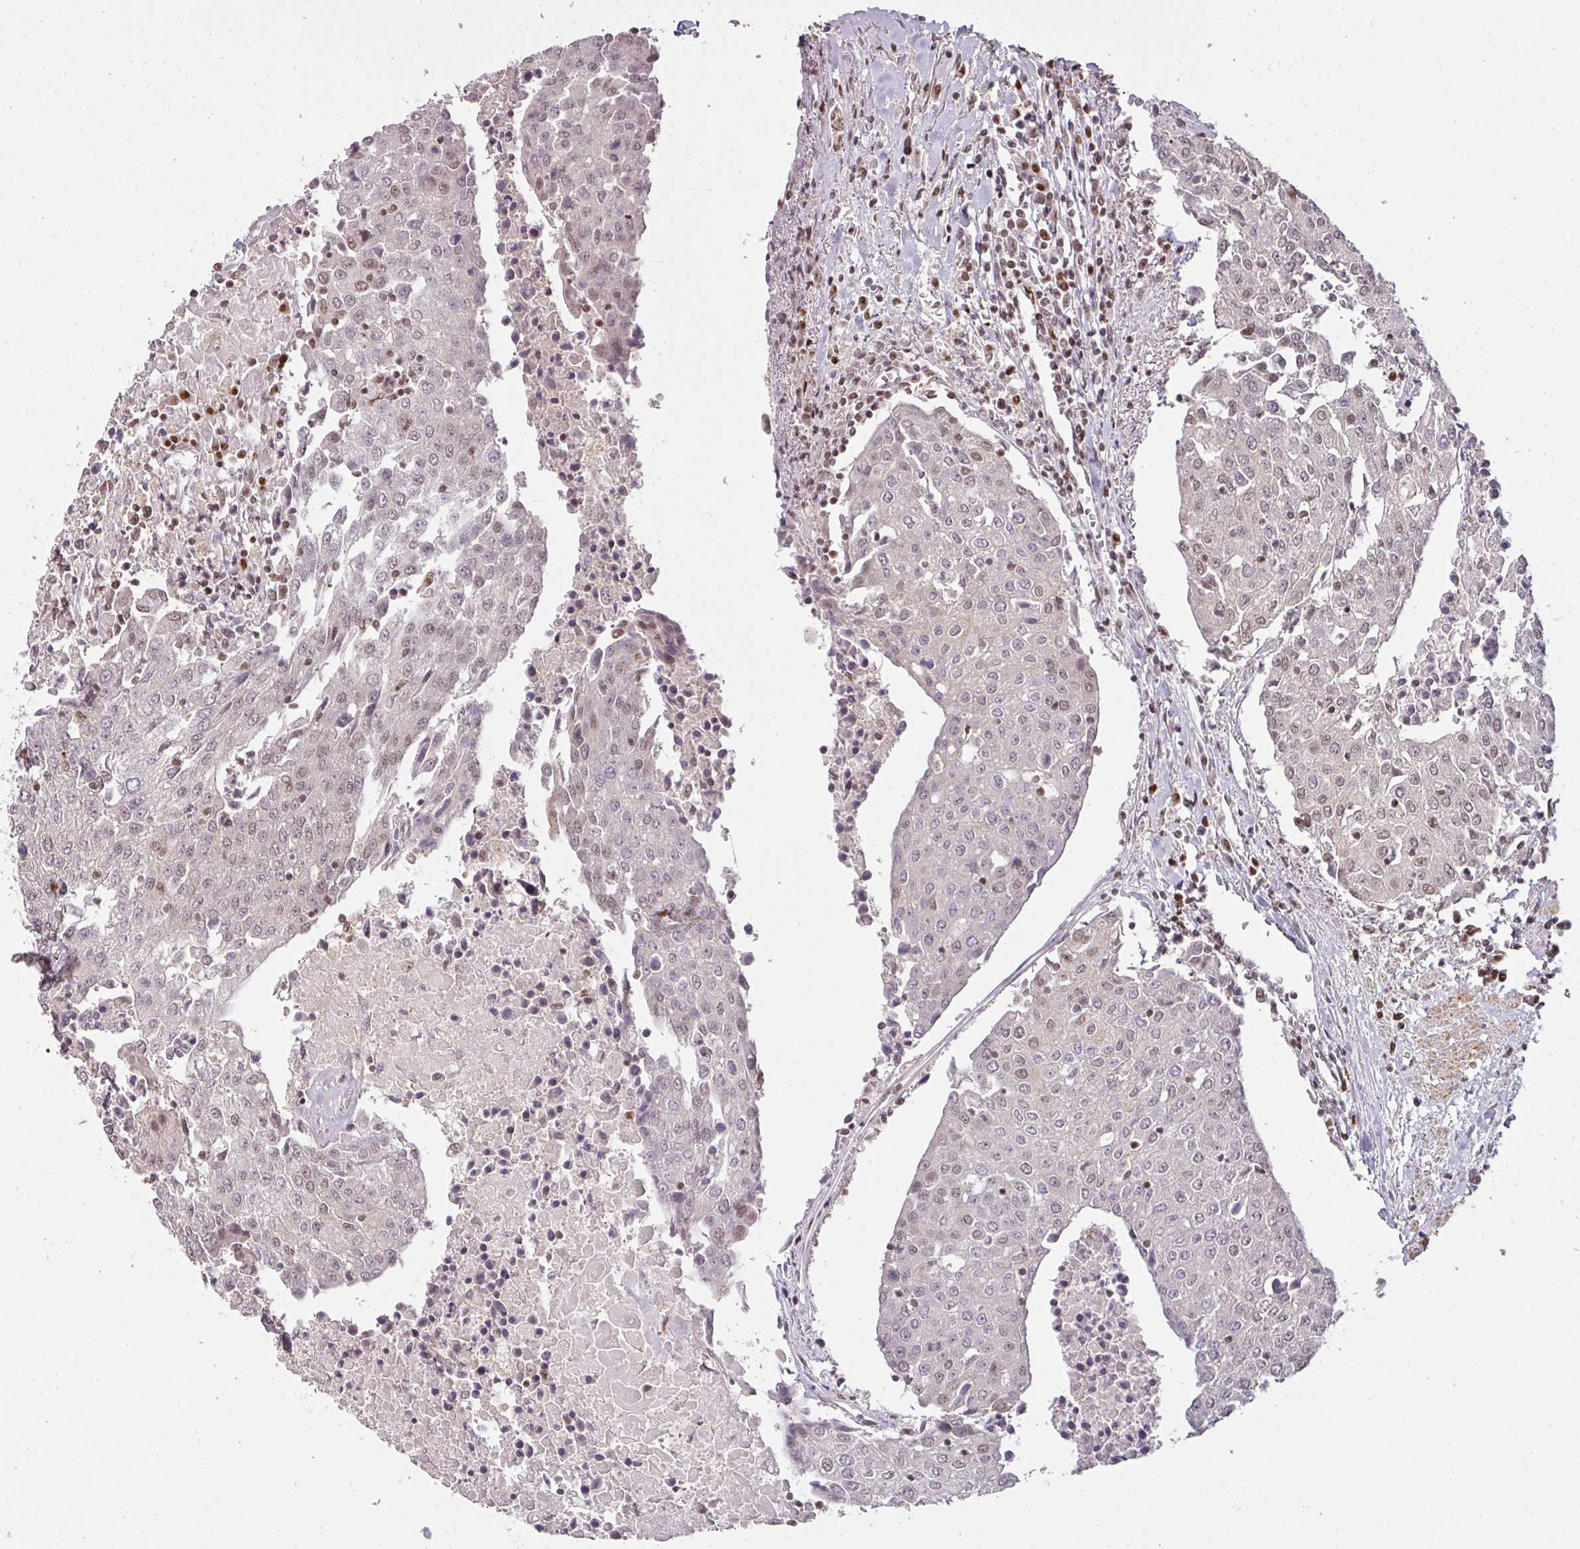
{"staining": {"intensity": "weak", "quantity": "25%-75%", "location": "nuclear"}, "tissue": "urothelial cancer", "cell_type": "Tumor cells", "image_type": "cancer", "snomed": [{"axis": "morphology", "description": "Urothelial carcinoma, High grade"}, {"axis": "topography", "description": "Urinary bladder"}], "caption": "High-grade urothelial carcinoma stained with a protein marker shows weak staining in tumor cells.", "gene": "GPRIN2", "patient": {"sex": "female", "age": 85}}